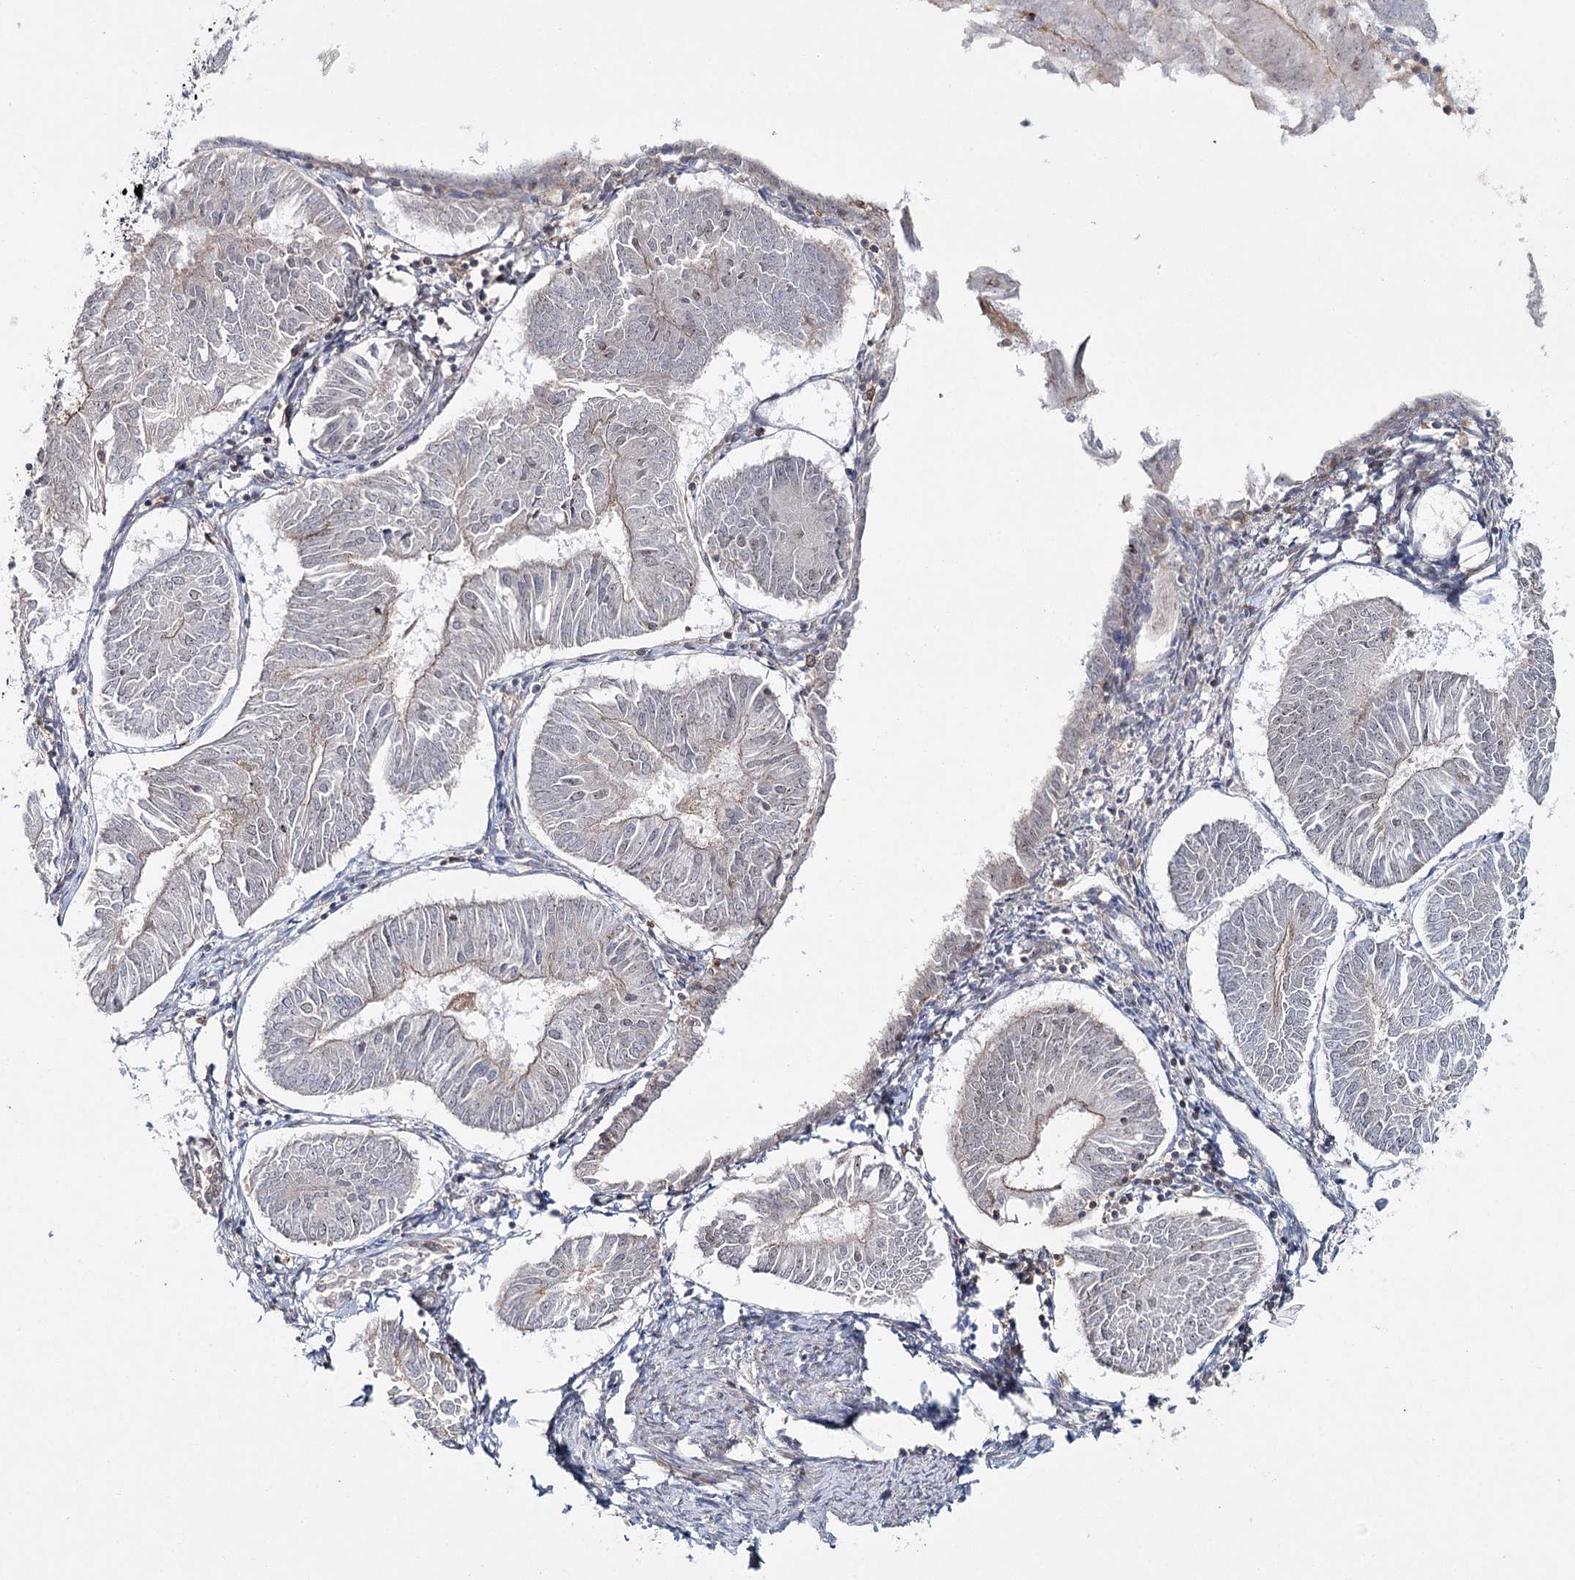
{"staining": {"intensity": "weak", "quantity": "<25%", "location": "cytoplasmic/membranous"}, "tissue": "endometrial cancer", "cell_type": "Tumor cells", "image_type": "cancer", "snomed": [{"axis": "morphology", "description": "Adenocarcinoma, NOS"}, {"axis": "topography", "description": "Endometrium"}], "caption": "The photomicrograph displays no staining of tumor cells in adenocarcinoma (endometrial). (Brightfield microscopy of DAB (3,3'-diaminobenzidine) immunohistochemistry (IHC) at high magnification).", "gene": "ZC3H8", "patient": {"sex": "female", "age": 58}}